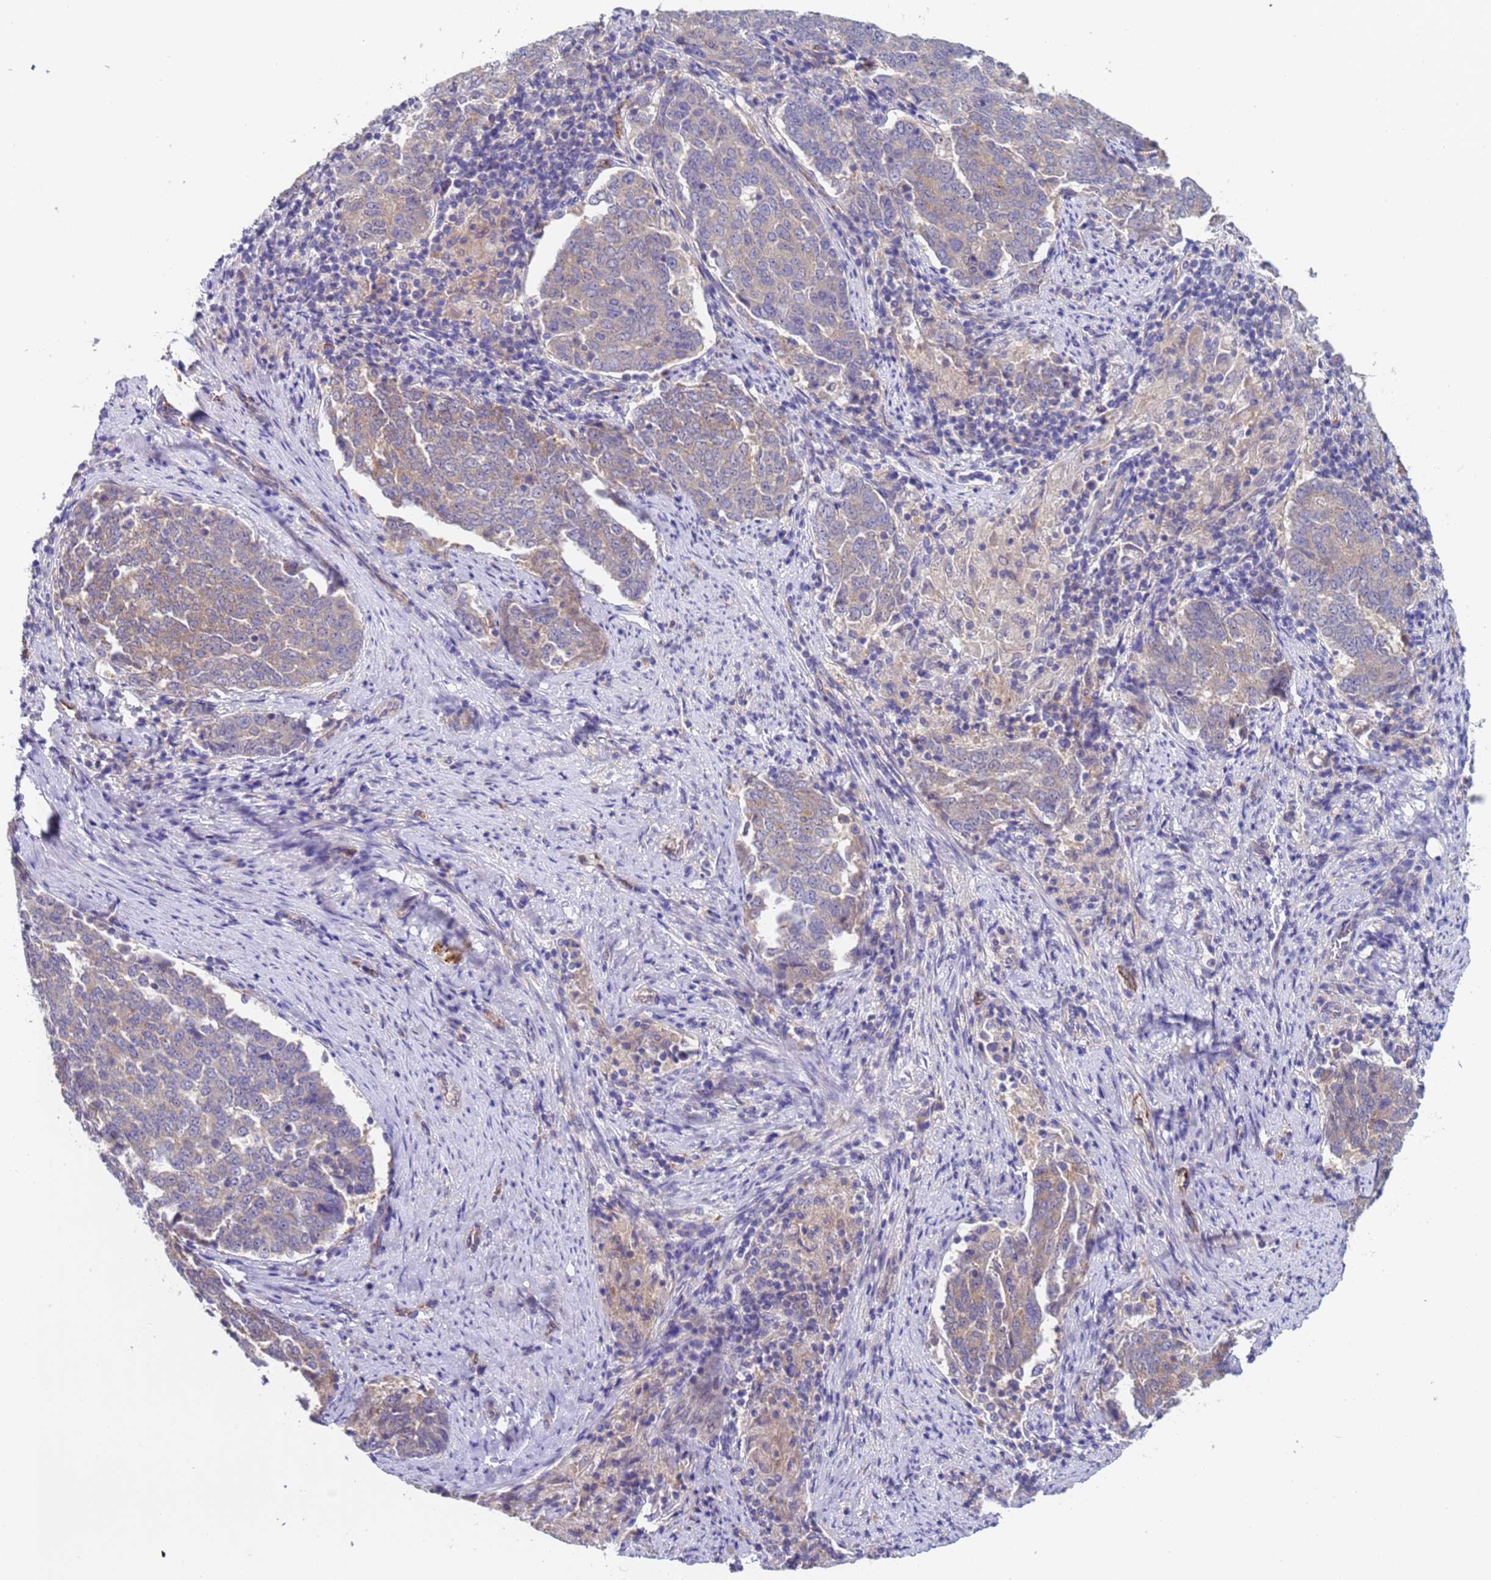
{"staining": {"intensity": "weak", "quantity": "25%-75%", "location": "cytoplasmic/membranous"}, "tissue": "endometrial cancer", "cell_type": "Tumor cells", "image_type": "cancer", "snomed": [{"axis": "morphology", "description": "Adenocarcinoma, NOS"}, {"axis": "topography", "description": "Endometrium"}], "caption": "Tumor cells exhibit weak cytoplasmic/membranous positivity in about 25%-75% of cells in adenocarcinoma (endometrial).", "gene": "ZNF248", "patient": {"sex": "female", "age": 80}}